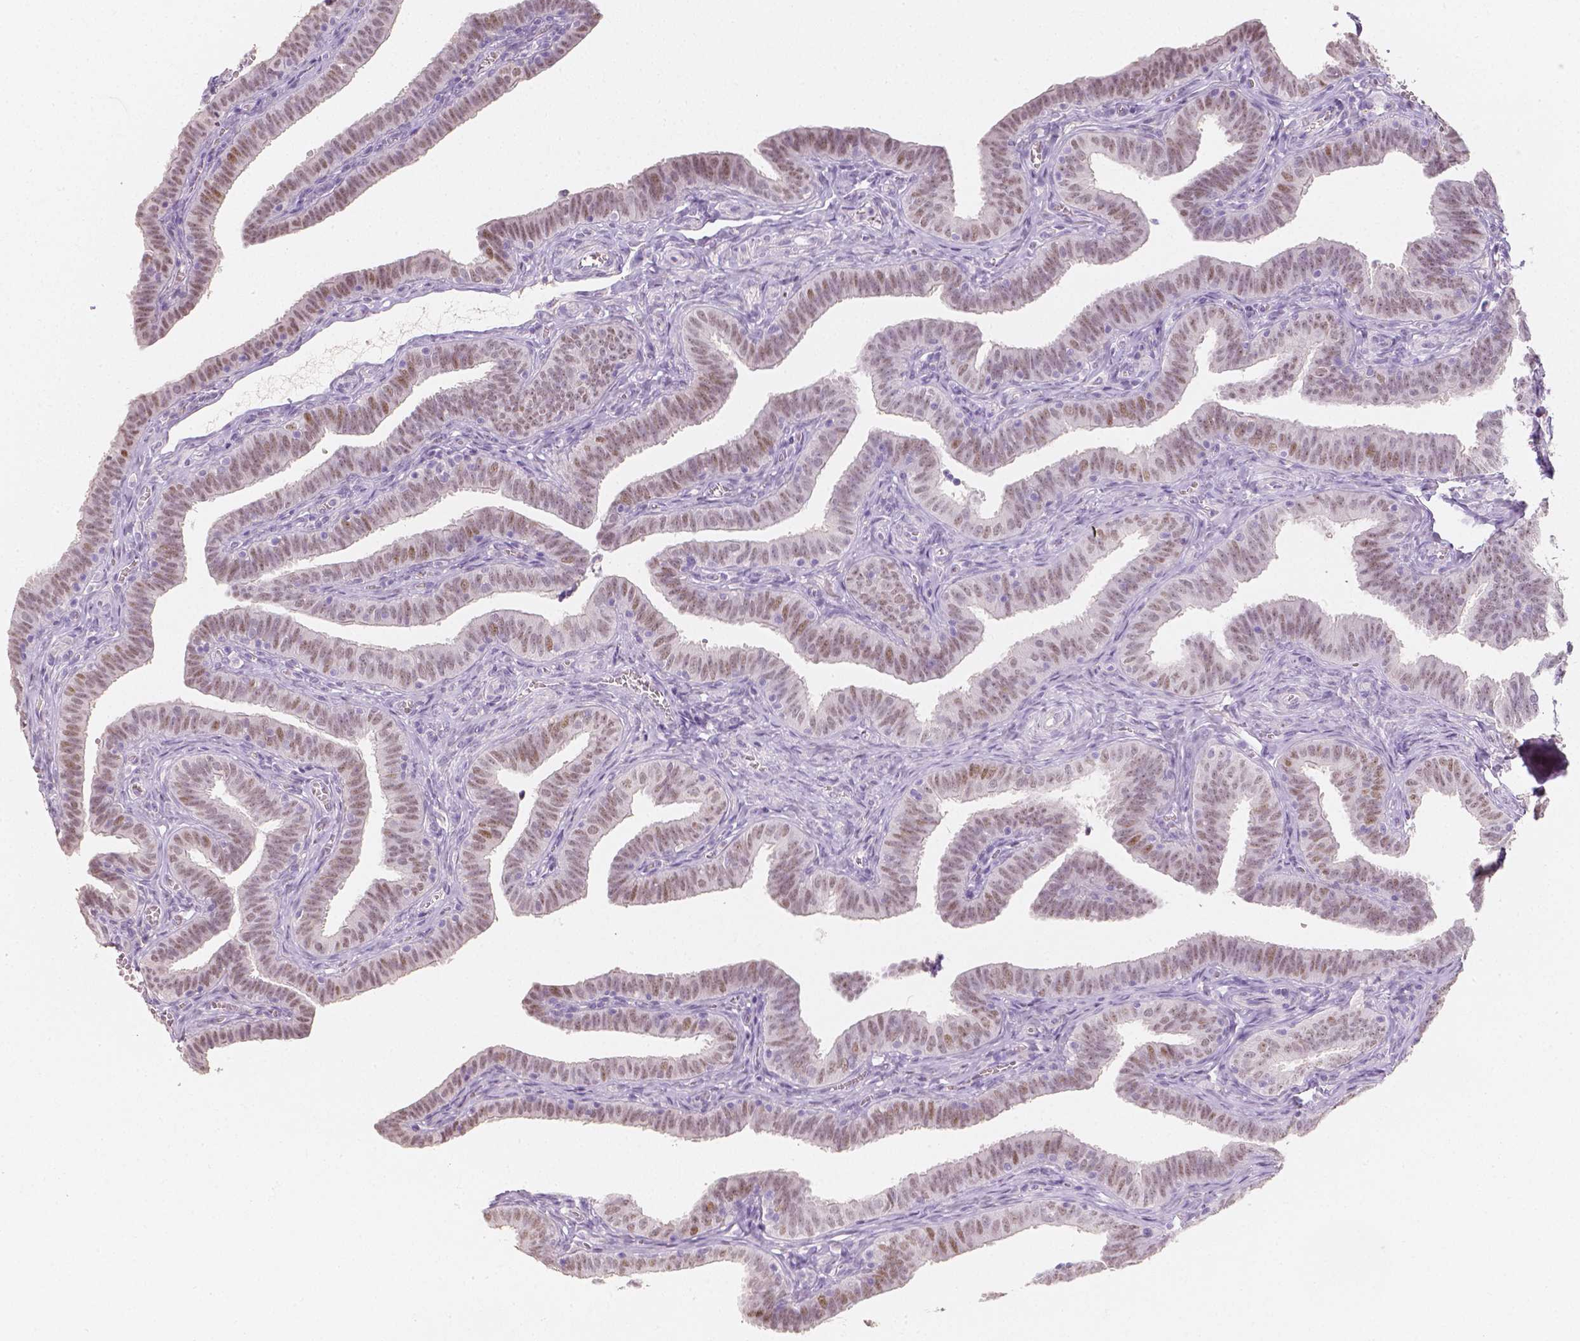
{"staining": {"intensity": "moderate", "quantity": "25%-75%", "location": "nuclear"}, "tissue": "fallopian tube", "cell_type": "Glandular cells", "image_type": "normal", "snomed": [{"axis": "morphology", "description": "Normal tissue, NOS"}, {"axis": "topography", "description": "Fallopian tube"}], "caption": "A histopathology image of human fallopian tube stained for a protein shows moderate nuclear brown staining in glandular cells.", "gene": "HNF1B", "patient": {"sex": "female", "age": 25}}